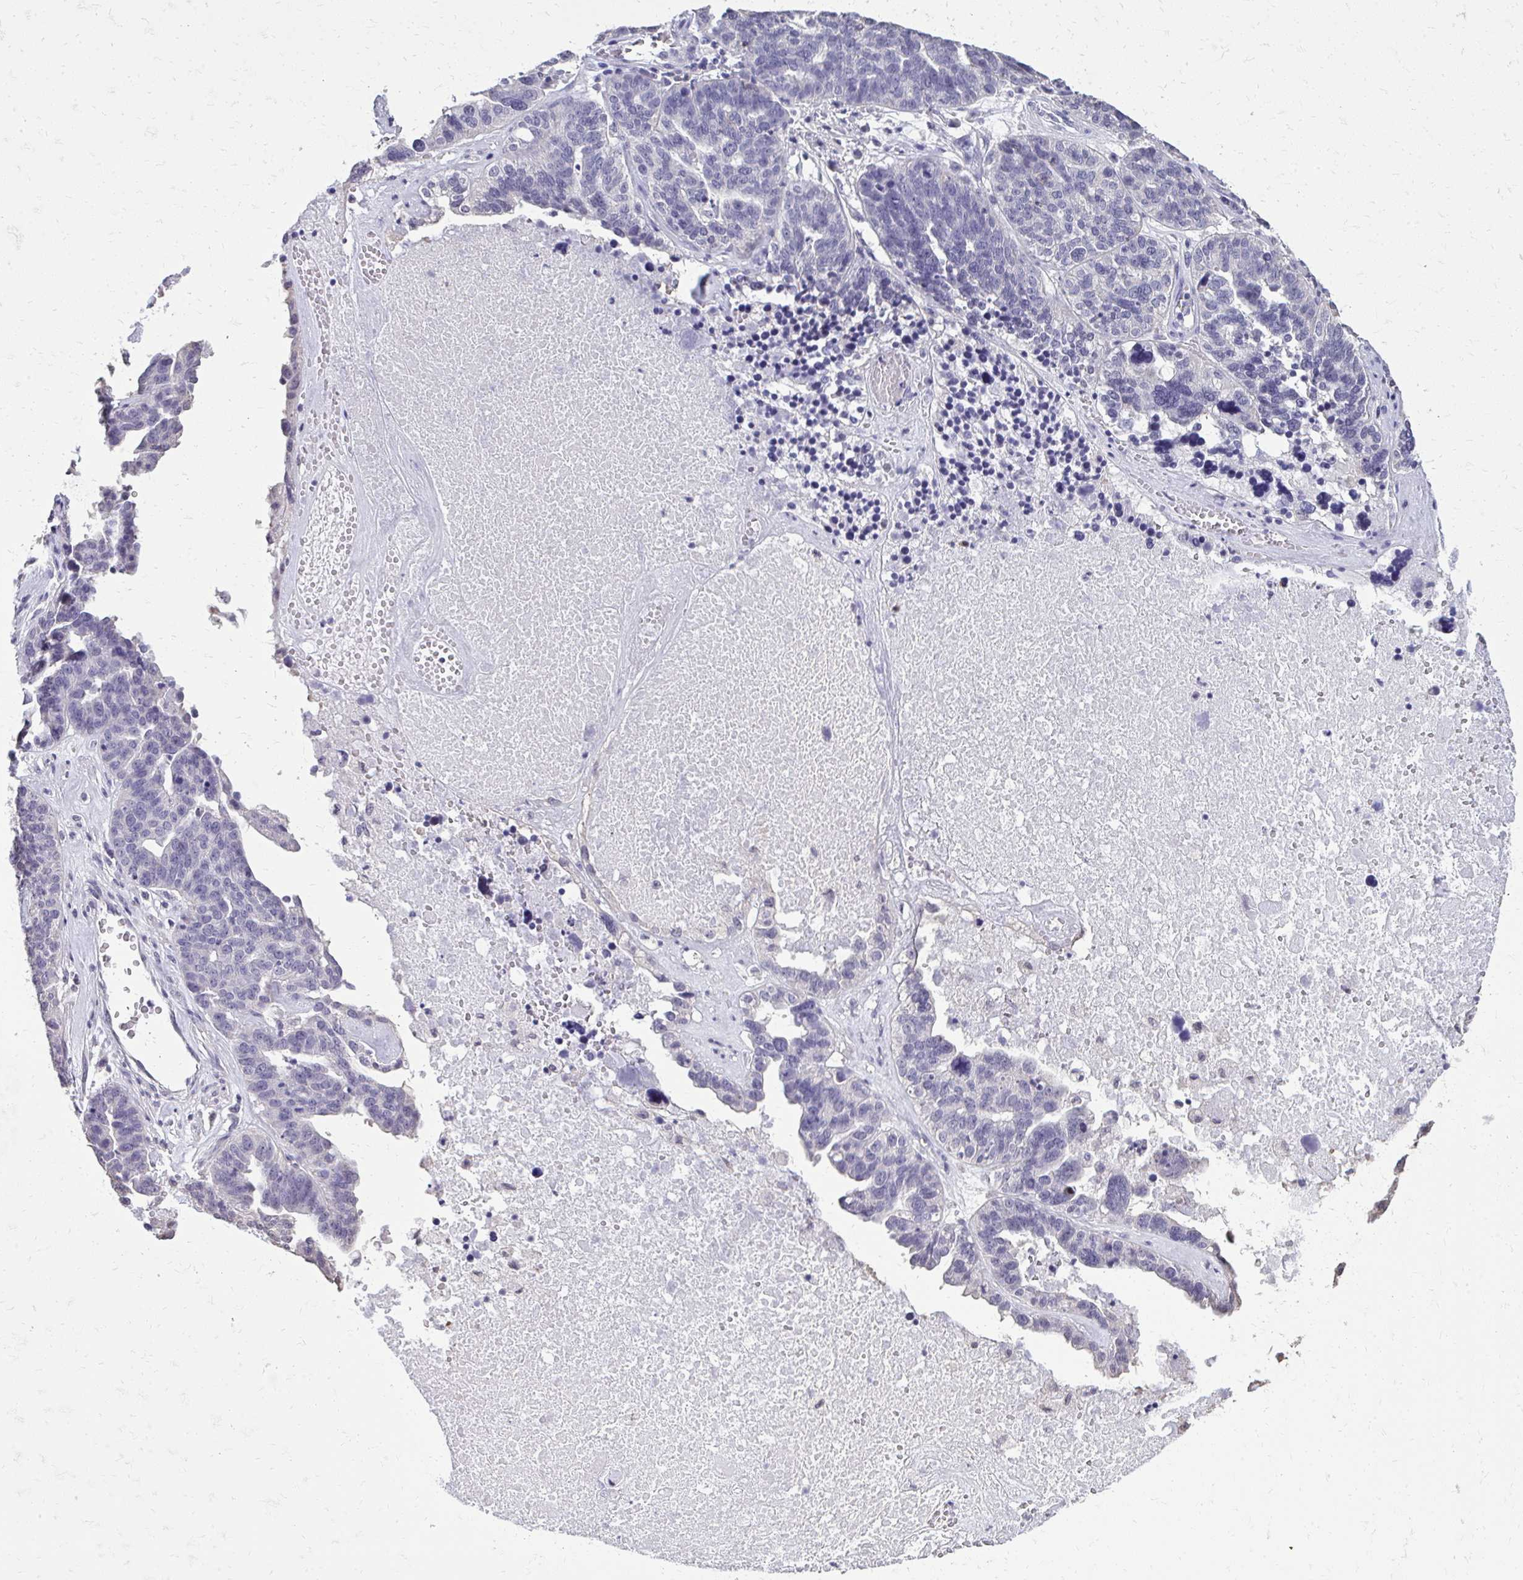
{"staining": {"intensity": "negative", "quantity": "none", "location": "none"}, "tissue": "ovarian cancer", "cell_type": "Tumor cells", "image_type": "cancer", "snomed": [{"axis": "morphology", "description": "Cystadenocarcinoma, serous, NOS"}, {"axis": "topography", "description": "Ovary"}], "caption": "Ovarian cancer was stained to show a protein in brown. There is no significant positivity in tumor cells.", "gene": "AKAP5", "patient": {"sex": "female", "age": 59}}